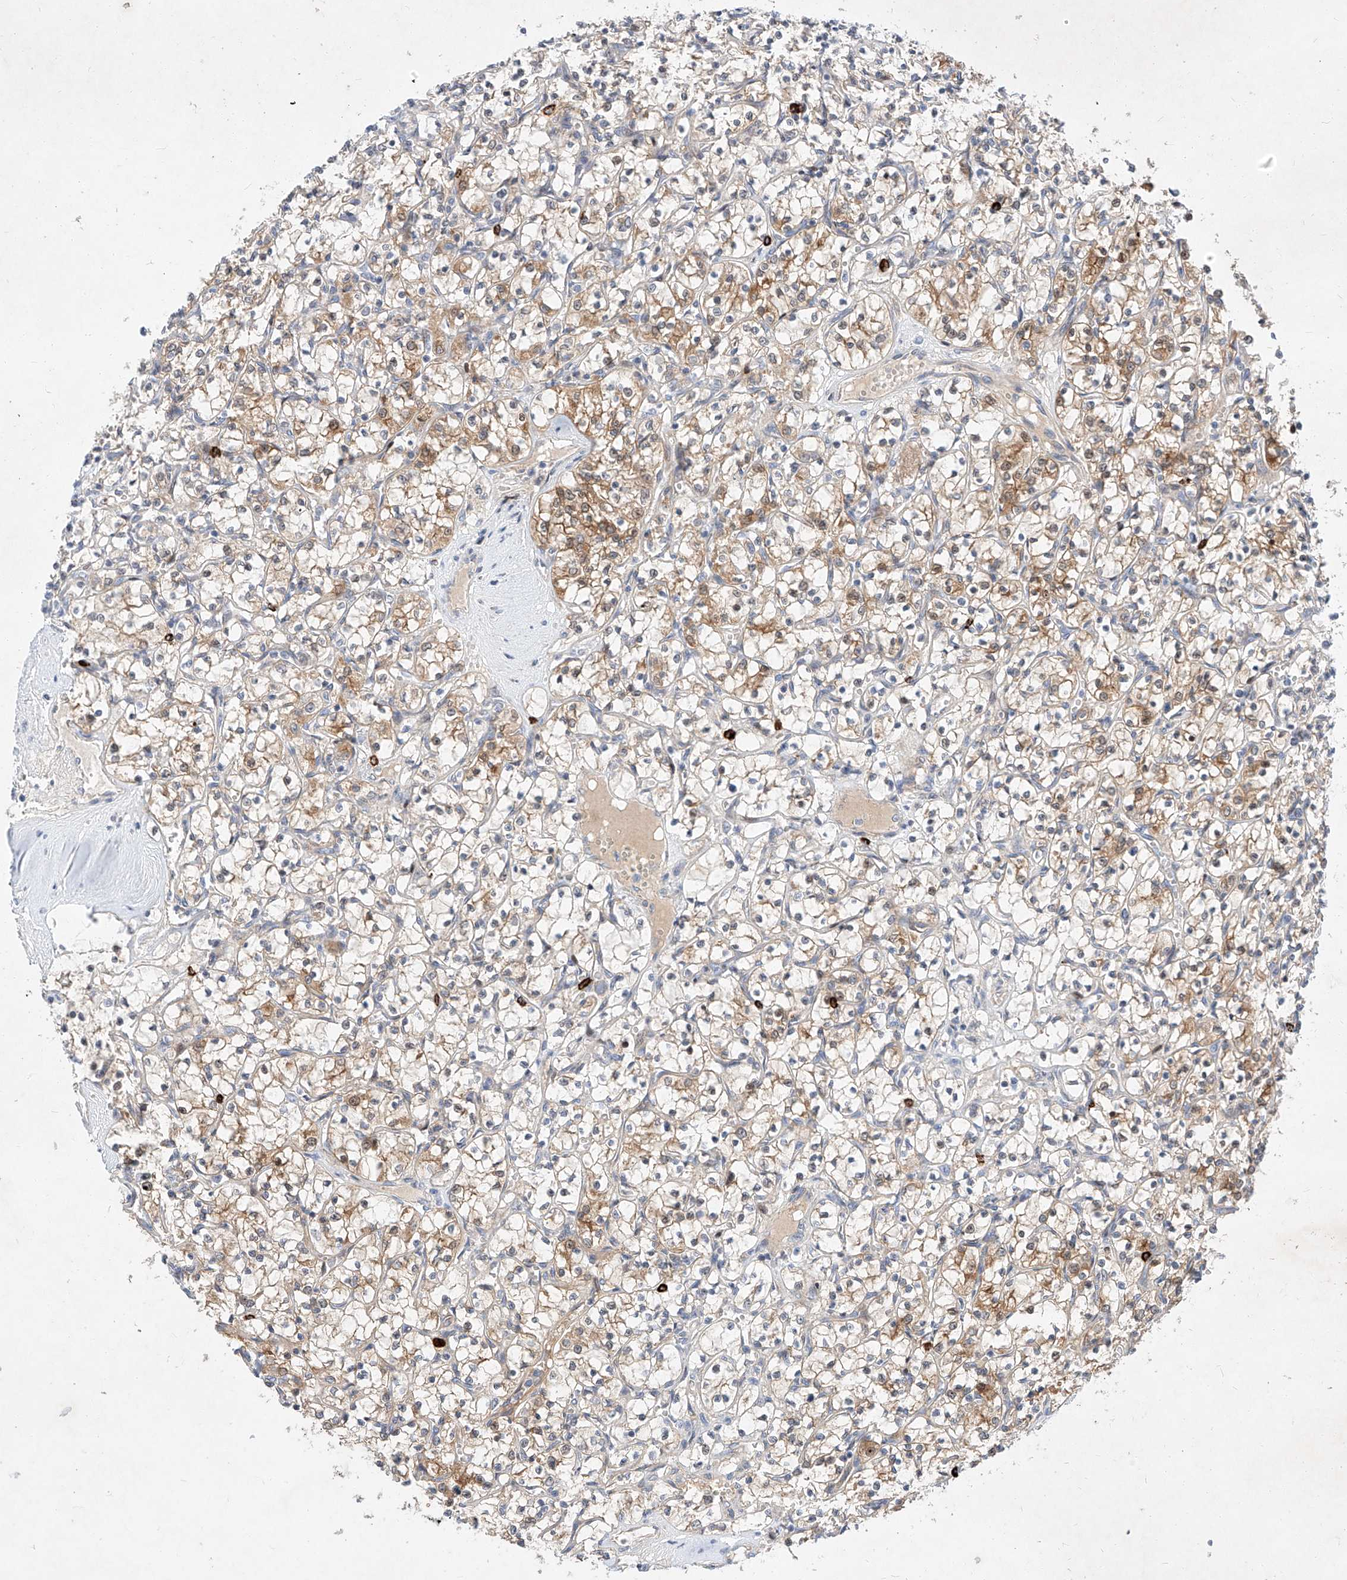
{"staining": {"intensity": "moderate", "quantity": "25%-75%", "location": "cytoplasmic/membranous"}, "tissue": "renal cancer", "cell_type": "Tumor cells", "image_type": "cancer", "snomed": [{"axis": "morphology", "description": "Adenocarcinoma, NOS"}, {"axis": "topography", "description": "Kidney"}], "caption": "The immunohistochemical stain highlights moderate cytoplasmic/membranous staining in tumor cells of renal cancer (adenocarcinoma) tissue.", "gene": "OSGEPL1", "patient": {"sex": "female", "age": 69}}